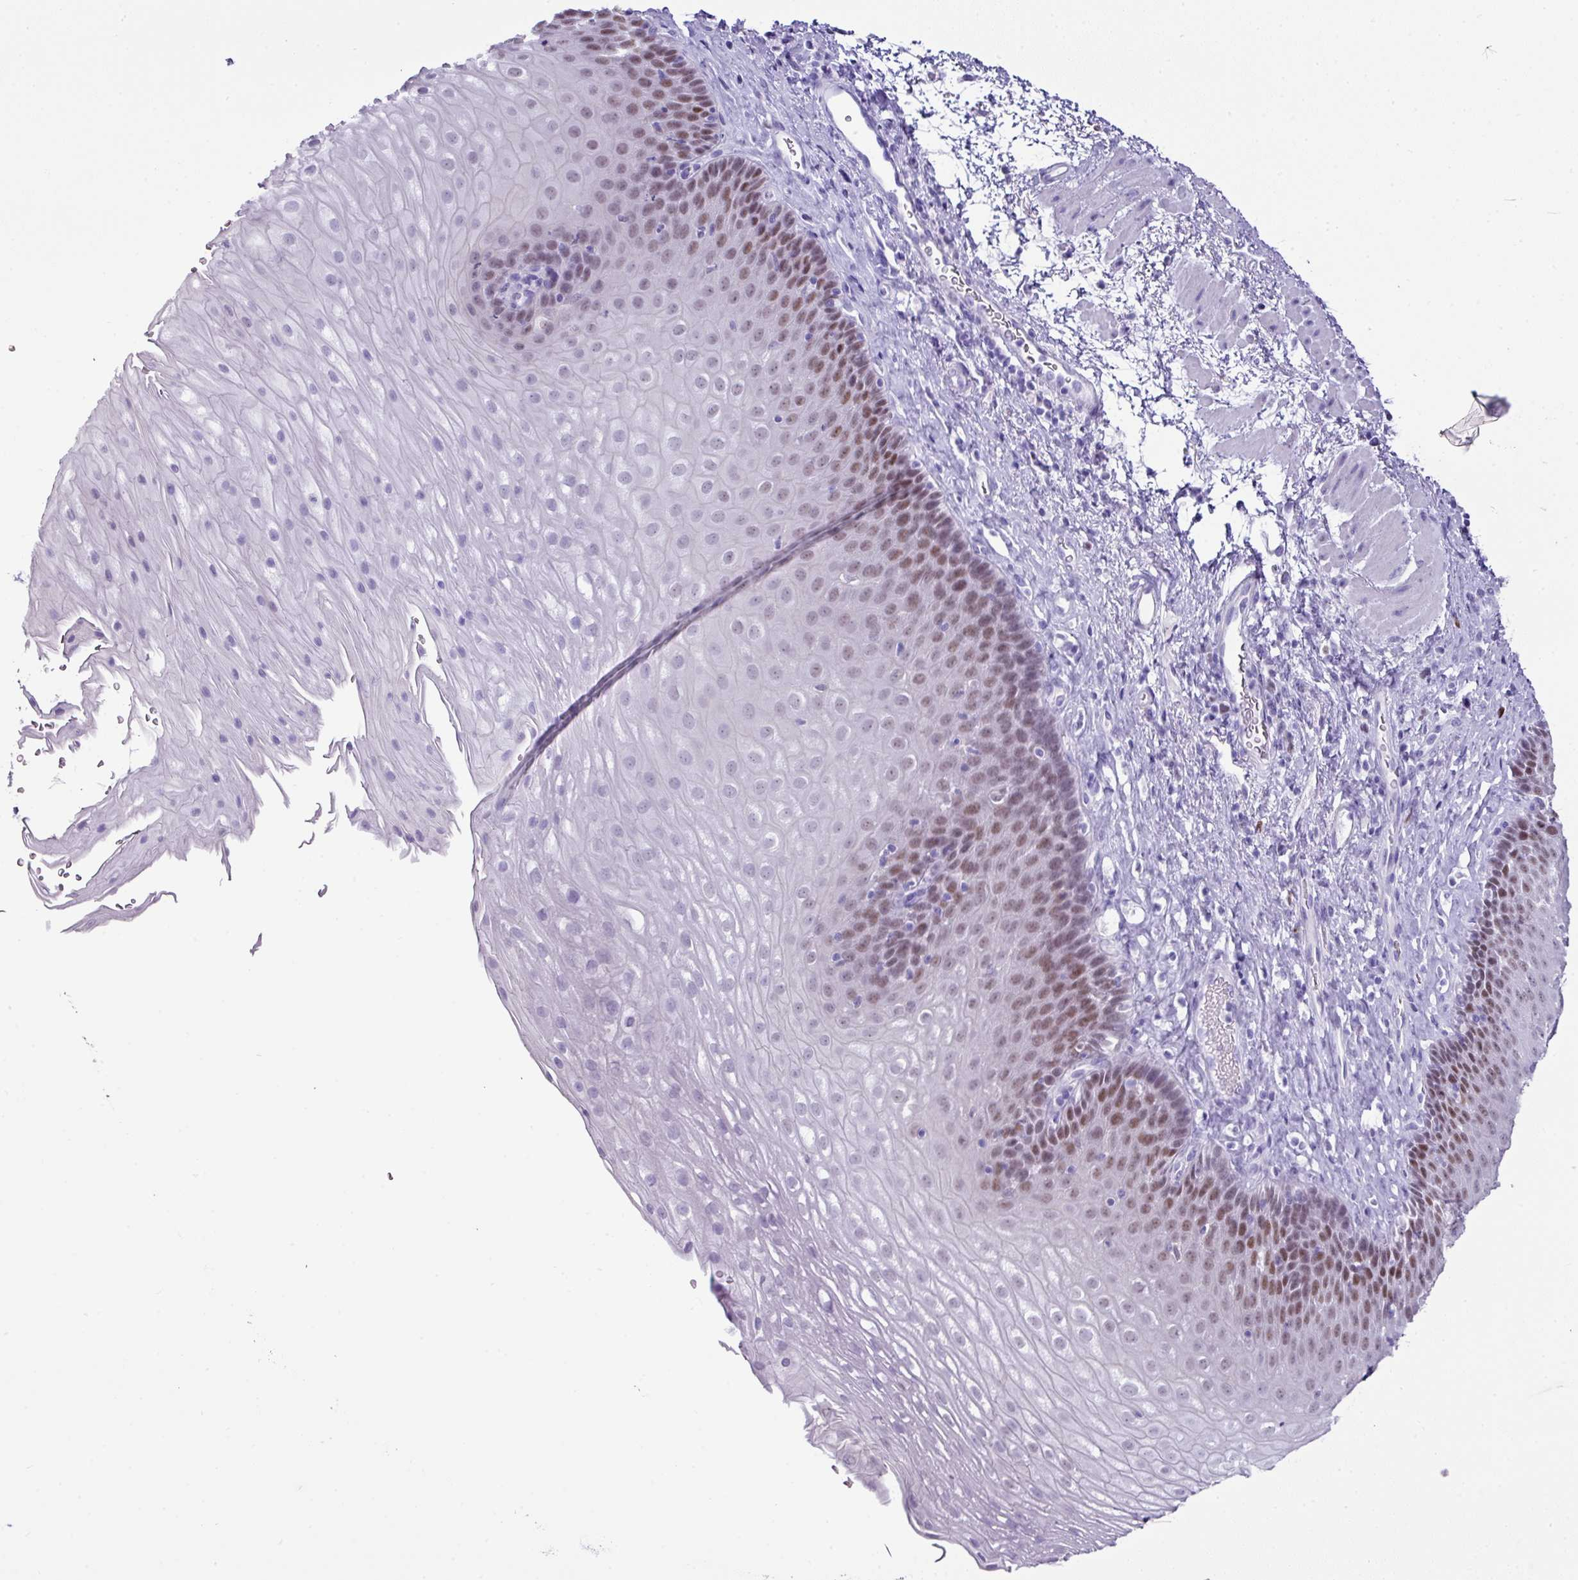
{"staining": {"intensity": "moderate", "quantity": "25%-75%", "location": "nuclear"}, "tissue": "esophagus", "cell_type": "Squamous epithelial cells", "image_type": "normal", "snomed": [{"axis": "morphology", "description": "Normal tissue, NOS"}, {"axis": "topography", "description": "Esophagus"}], "caption": "Esophagus stained for a protein shows moderate nuclear positivity in squamous epithelial cells. The staining is performed using DAB (3,3'-diaminobenzidine) brown chromogen to label protein expression. The nuclei are counter-stained blue using hematoxylin.", "gene": "BCL11A", "patient": {"sex": "female", "age": 66}}